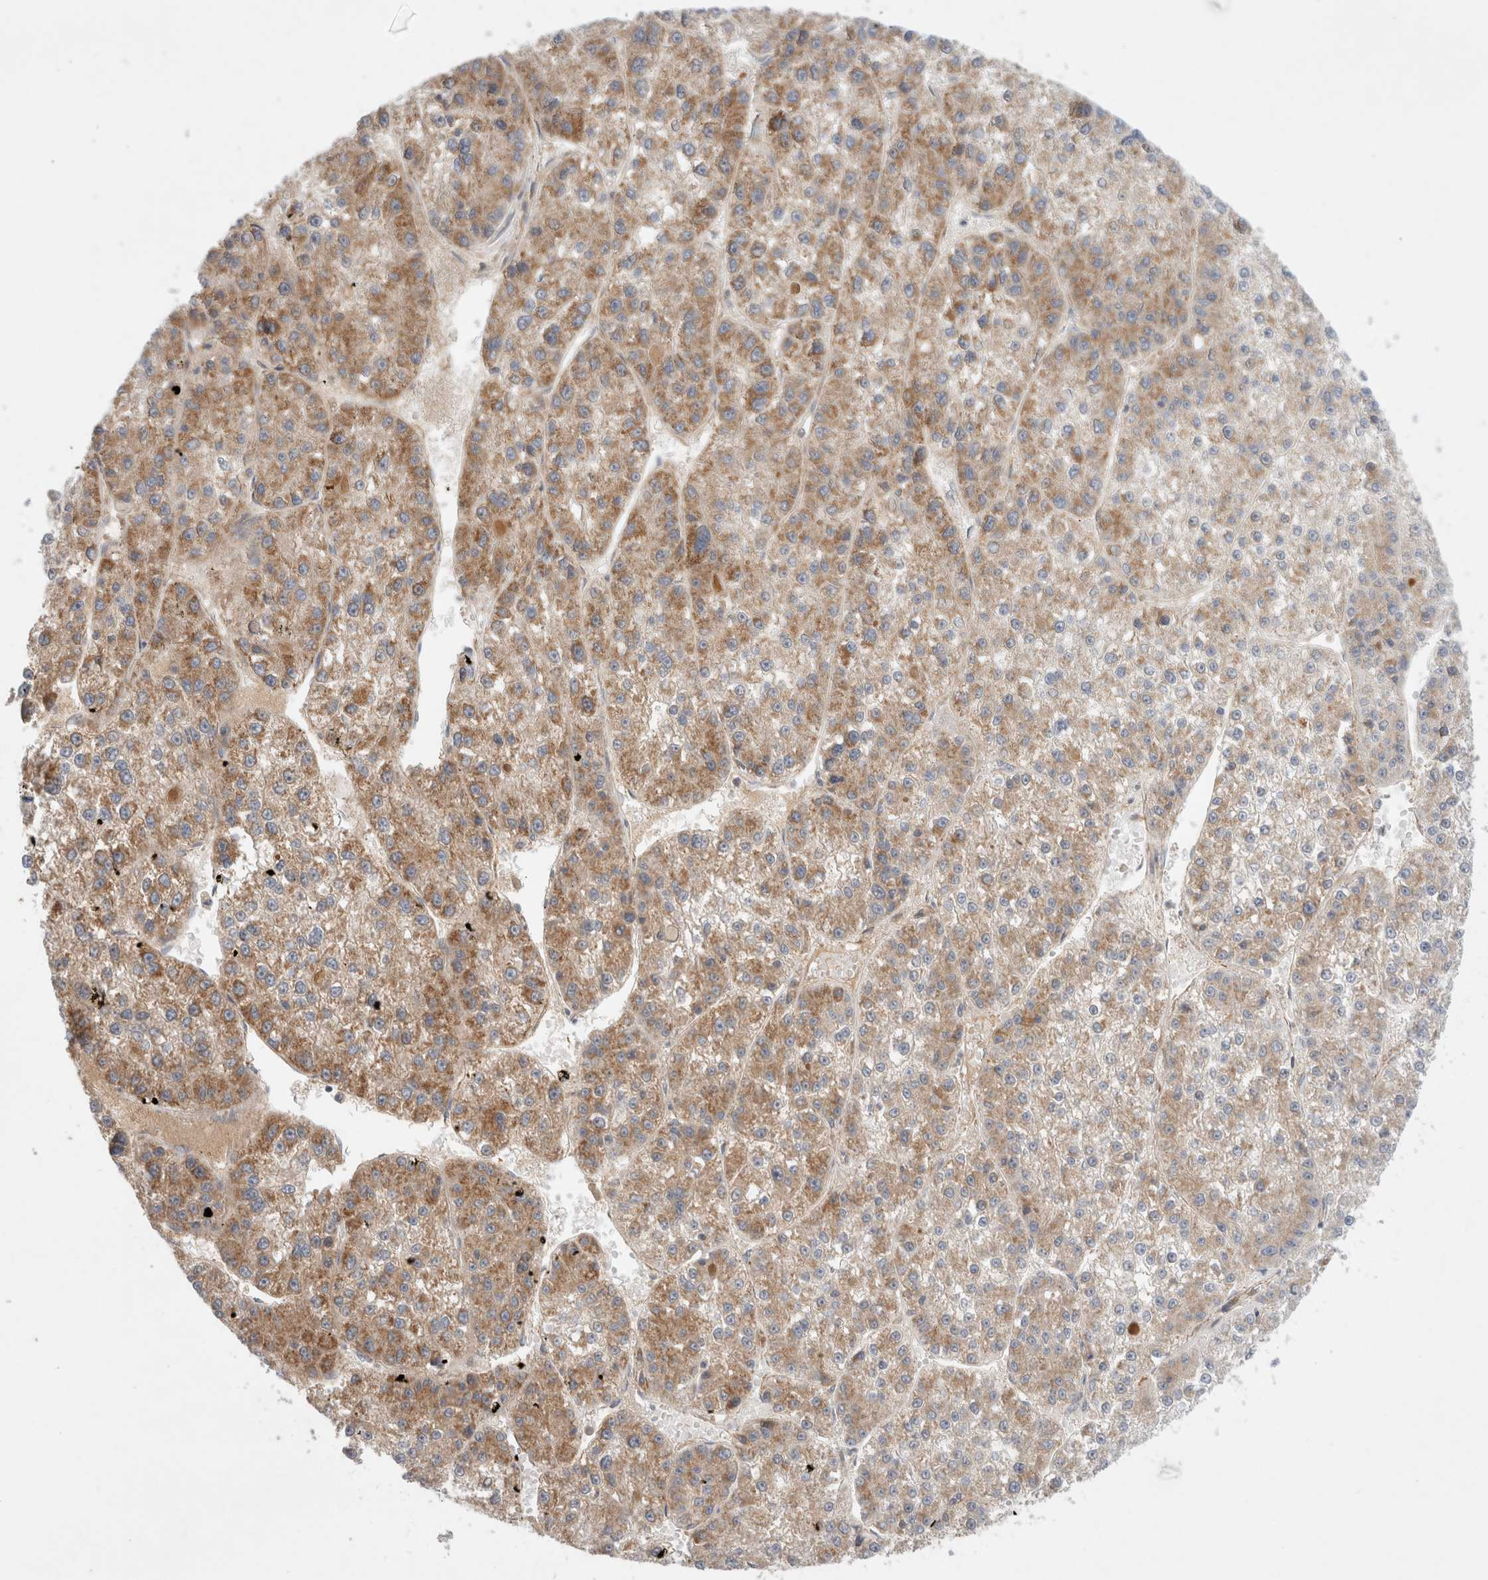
{"staining": {"intensity": "weak", "quantity": ">75%", "location": "cytoplasmic/membranous"}, "tissue": "liver cancer", "cell_type": "Tumor cells", "image_type": "cancer", "snomed": [{"axis": "morphology", "description": "Carcinoma, Hepatocellular, NOS"}, {"axis": "topography", "description": "Liver"}], "caption": "This micrograph displays immunohistochemistry (IHC) staining of liver cancer (hepatocellular carcinoma), with low weak cytoplasmic/membranous positivity in about >75% of tumor cells.", "gene": "MRPS28", "patient": {"sex": "female", "age": 73}}